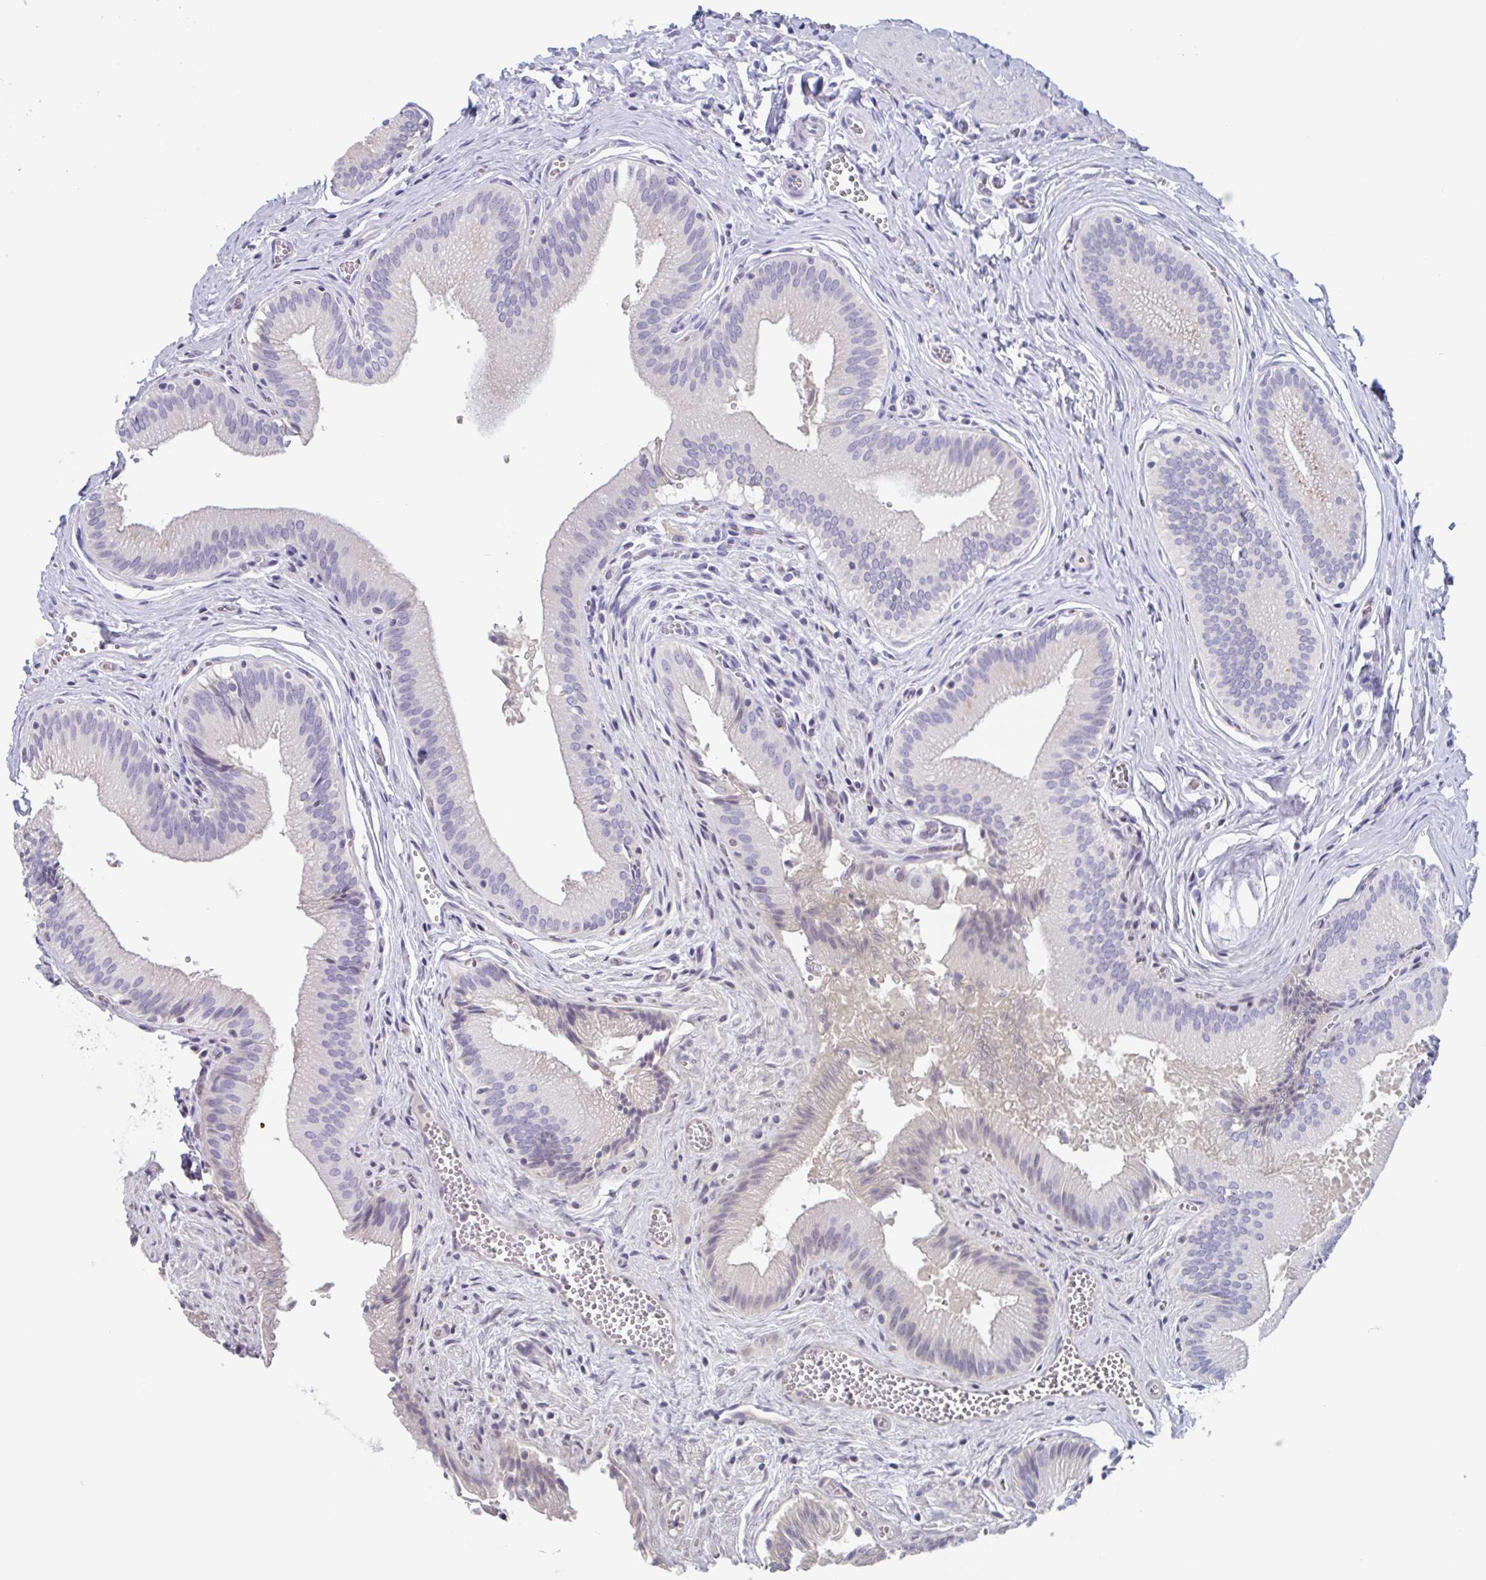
{"staining": {"intensity": "weak", "quantity": "<25%", "location": "nuclear"}, "tissue": "gallbladder", "cell_type": "Glandular cells", "image_type": "normal", "snomed": [{"axis": "morphology", "description": "Normal tissue, NOS"}, {"axis": "topography", "description": "Gallbladder"}], "caption": "Immunohistochemical staining of benign gallbladder displays no significant expression in glandular cells. (DAB (3,3'-diaminobenzidine) IHC with hematoxylin counter stain).", "gene": "NOXRED1", "patient": {"sex": "male", "age": 17}}